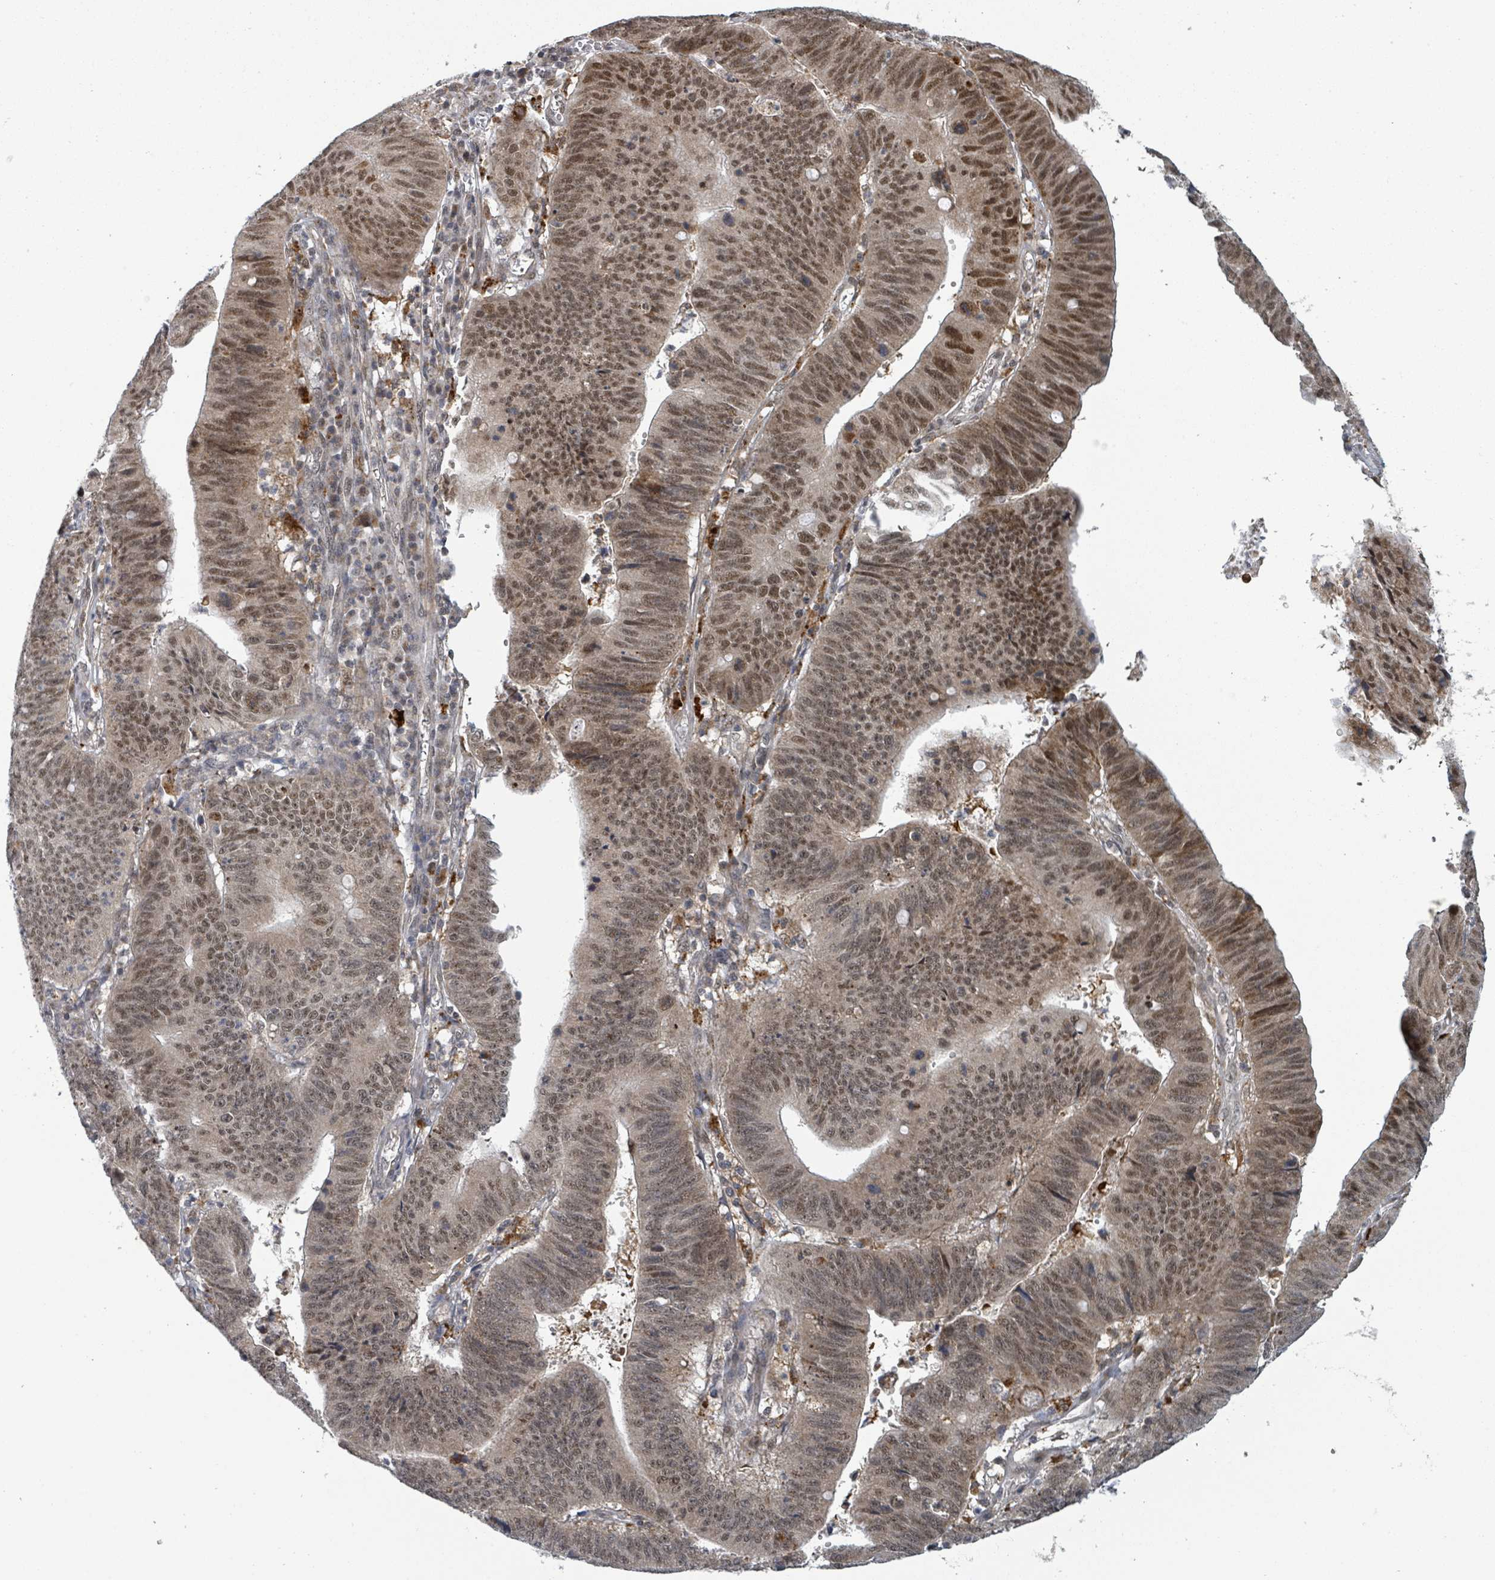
{"staining": {"intensity": "moderate", "quantity": ">75%", "location": "cytoplasmic/membranous,nuclear"}, "tissue": "stomach cancer", "cell_type": "Tumor cells", "image_type": "cancer", "snomed": [{"axis": "morphology", "description": "Adenocarcinoma, NOS"}, {"axis": "topography", "description": "Stomach"}], "caption": "Protein expression analysis of human adenocarcinoma (stomach) reveals moderate cytoplasmic/membranous and nuclear positivity in about >75% of tumor cells.", "gene": "GTF3C1", "patient": {"sex": "male", "age": 59}}